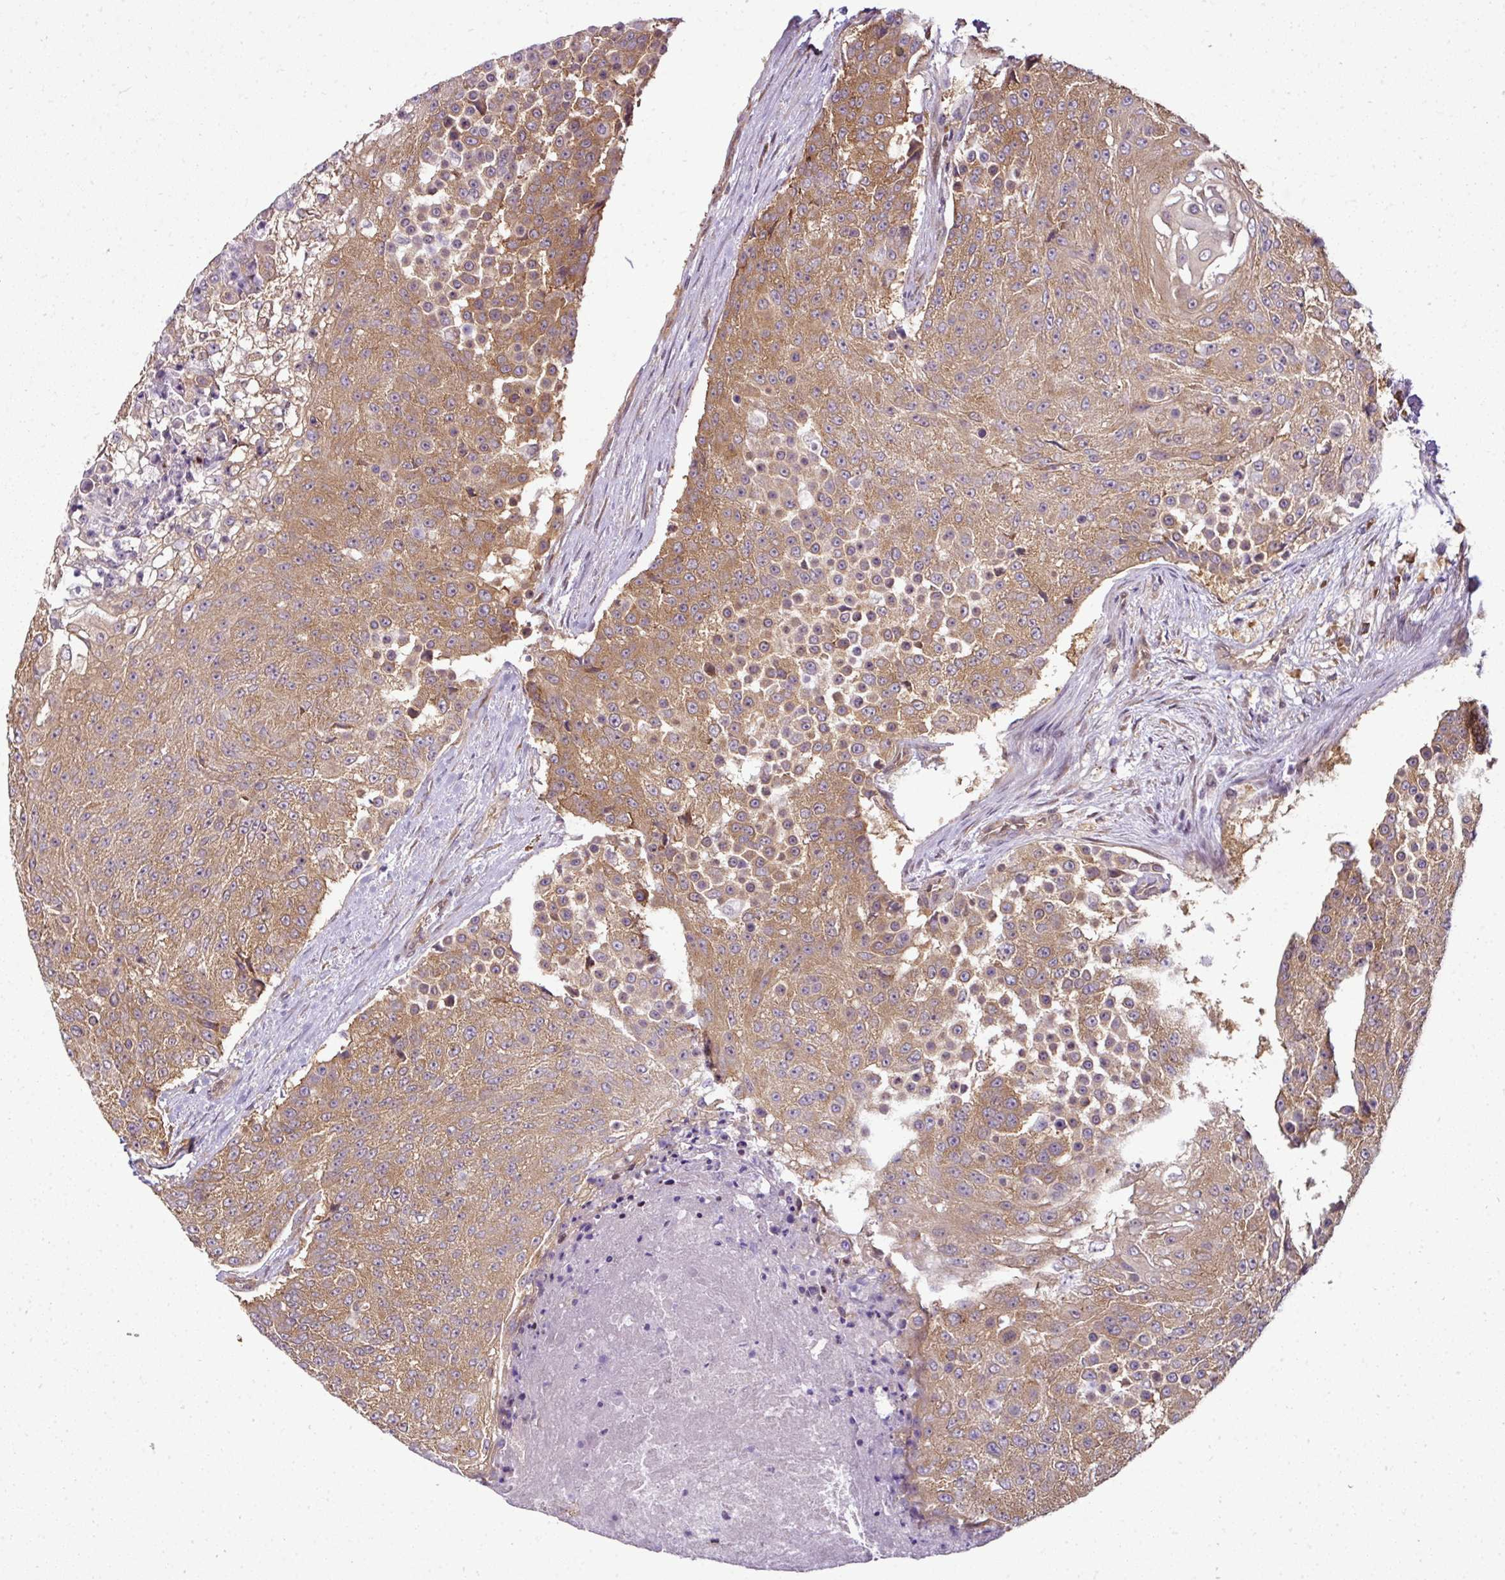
{"staining": {"intensity": "moderate", "quantity": ">75%", "location": "cytoplasmic/membranous"}, "tissue": "urothelial cancer", "cell_type": "Tumor cells", "image_type": "cancer", "snomed": [{"axis": "morphology", "description": "Urothelial carcinoma, High grade"}, {"axis": "topography", "description": "Urinary bladder"}], "caption": "Urothelial cancer stained with a protein marker displays moderate staining in tumor cells.", "gene": "RBM4B", "patient": {"sex": "female", "age": 63}}